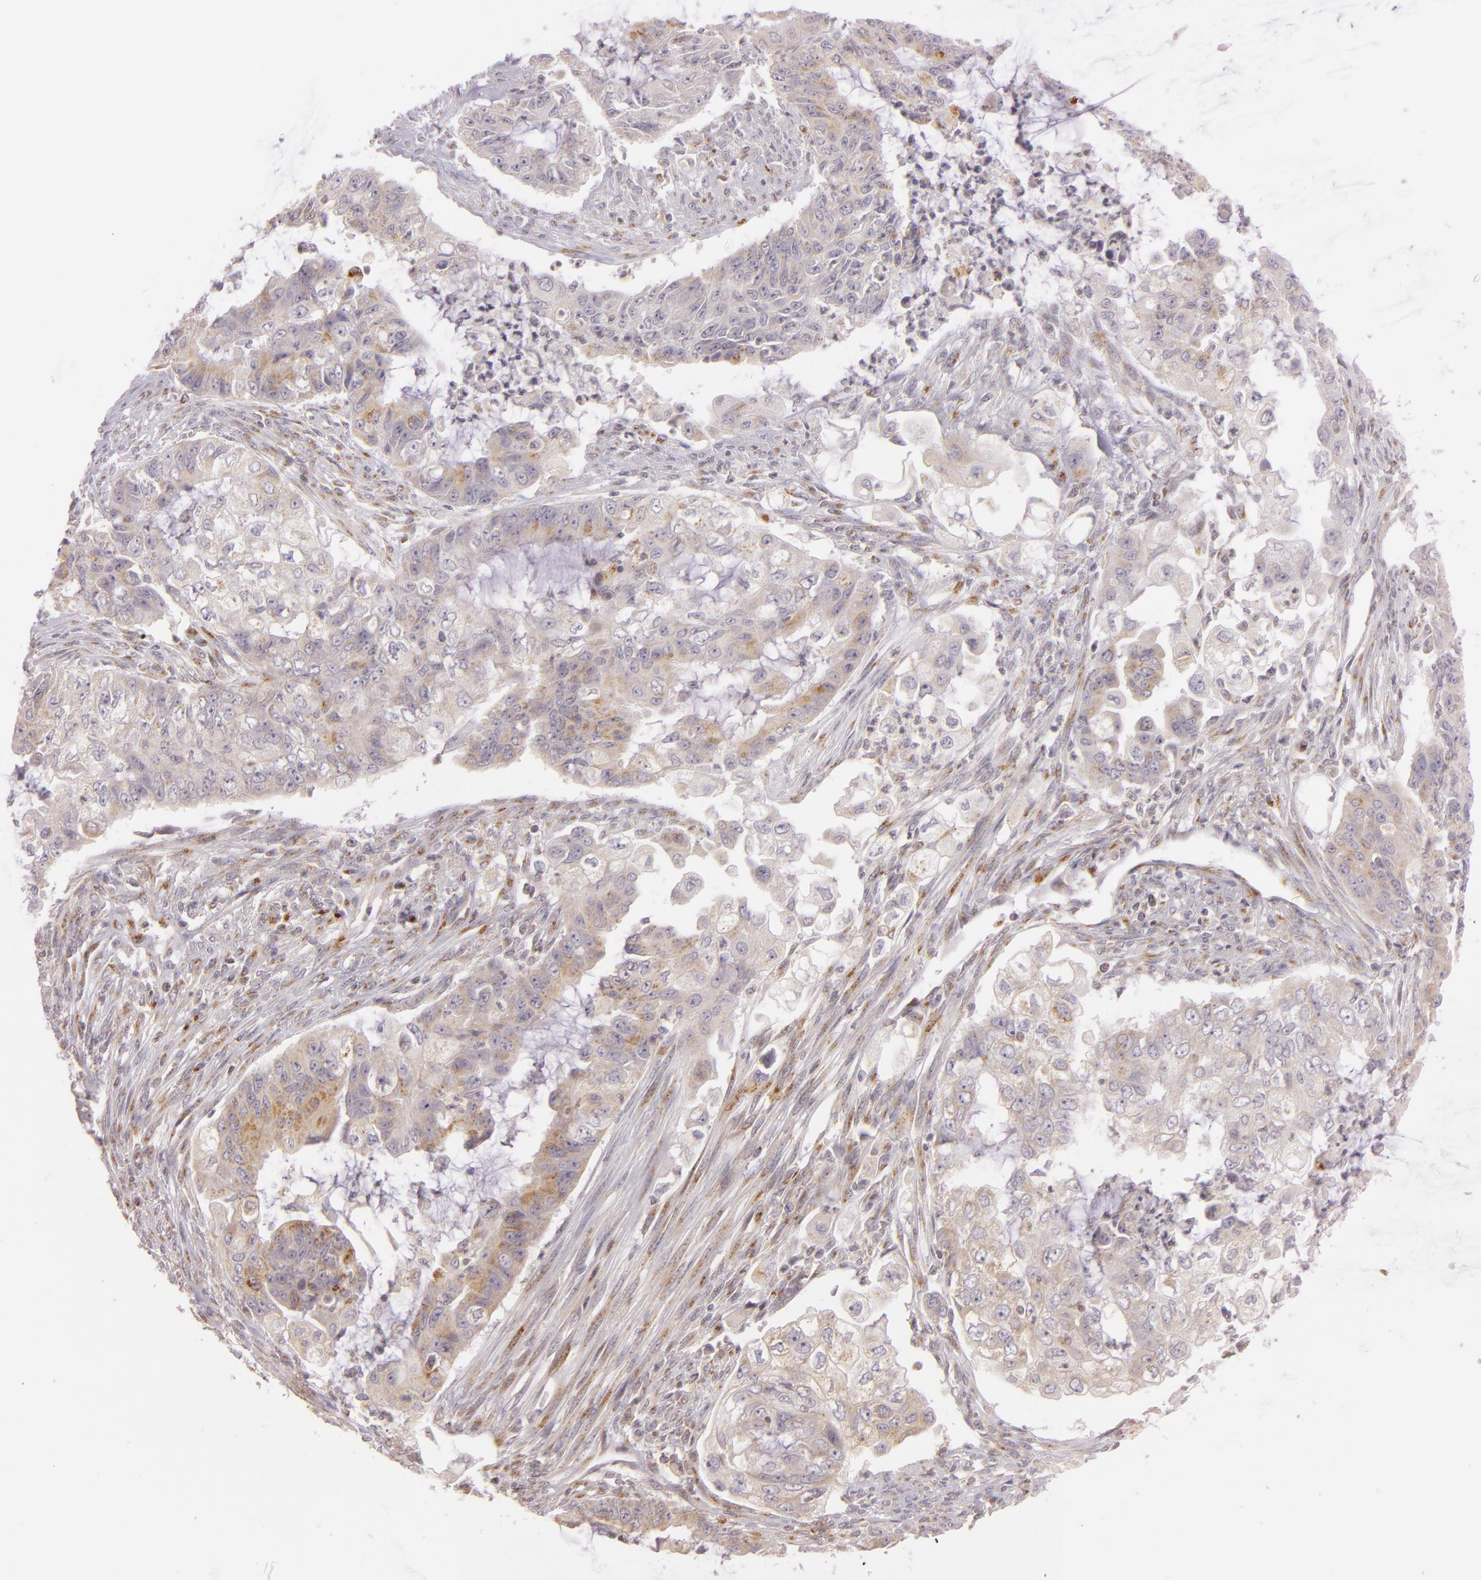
{"staining": {"intensity": "moderate", "quantity": ">75%", "location": "cytoplasmic/membranous"}, "tissue": "endometrial cancer", "cell_type": "Tumor cells", "image_type": "cancer", "snomed": [{"axis": "morphology", "description": "Adenocarcinoma, NOS"}, {"axis": "topography", "description": "Endometrium"}], "caption": "Immunohistochemical staining of adenocarcinoma (endometrial) shows medium levels of moderate cytoplasmic/membranous protein expression in about >75% of tumor cells. (Brightfield microscopy of DAB IHC at high magnification).", "gene": "LGMN", "patient": {"sex": "female", "age": 75}}